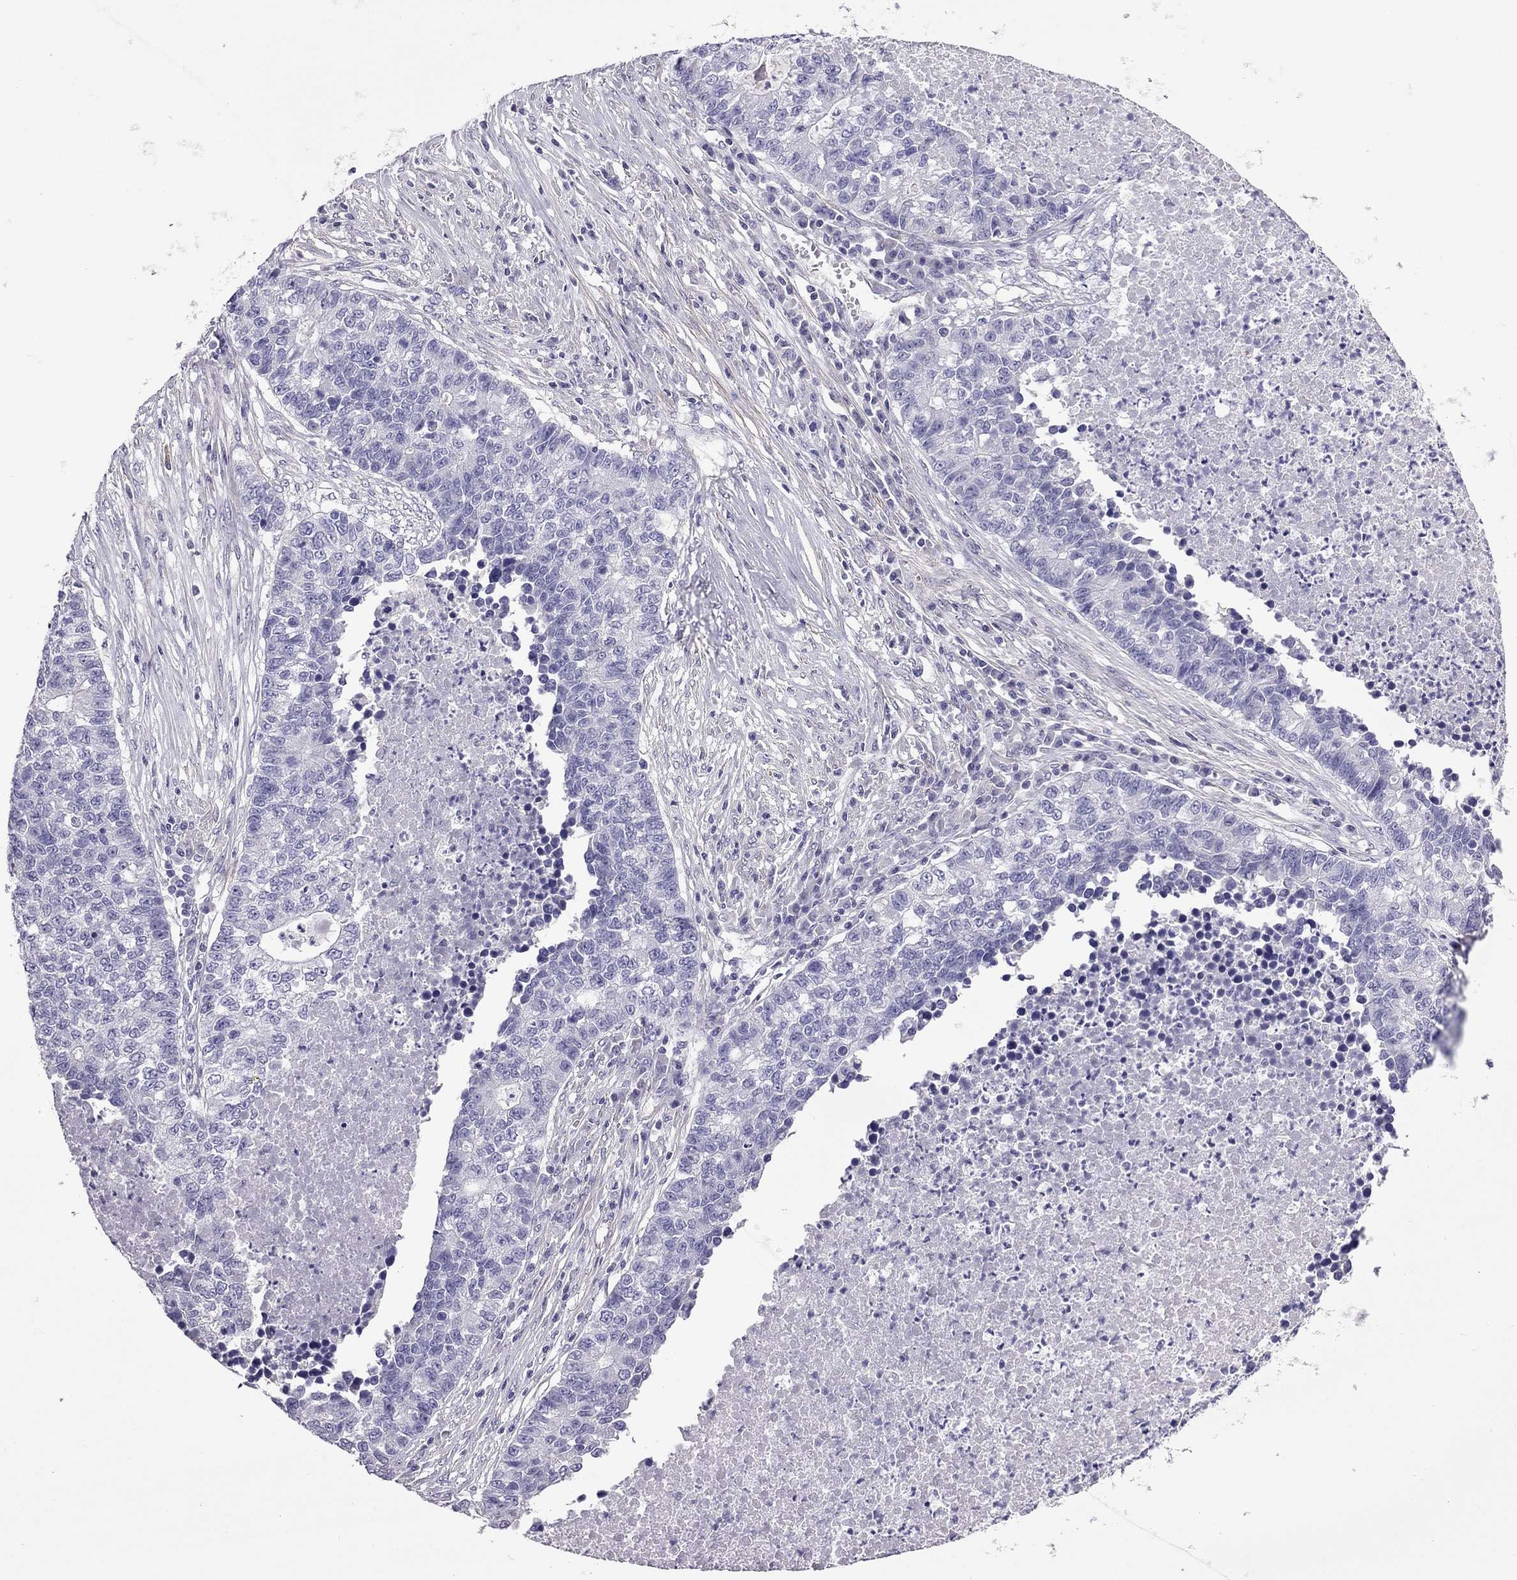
{"staining": {"intensity": "negative", "quantity": "none", "location": "none"}, "tissue": "lung cancer", "cell_type": "Tumor cells", "image_type": "cancer", "snomed": [{"axis": "morphology", "description": "Adenocarcinoma, NOS"}, {"axis": "topography", "description": "Lung"}], "caption": "Tumor cells are negative for protein expression in human lung cancer (adenocarcinoma). (Brightfield microscopy of DAB (3,3'-diaminobenzidine) immunohistochemistry at high magnification).", "gene": "SLC16A8", "patient": {"sex": "male", "age": 57}}